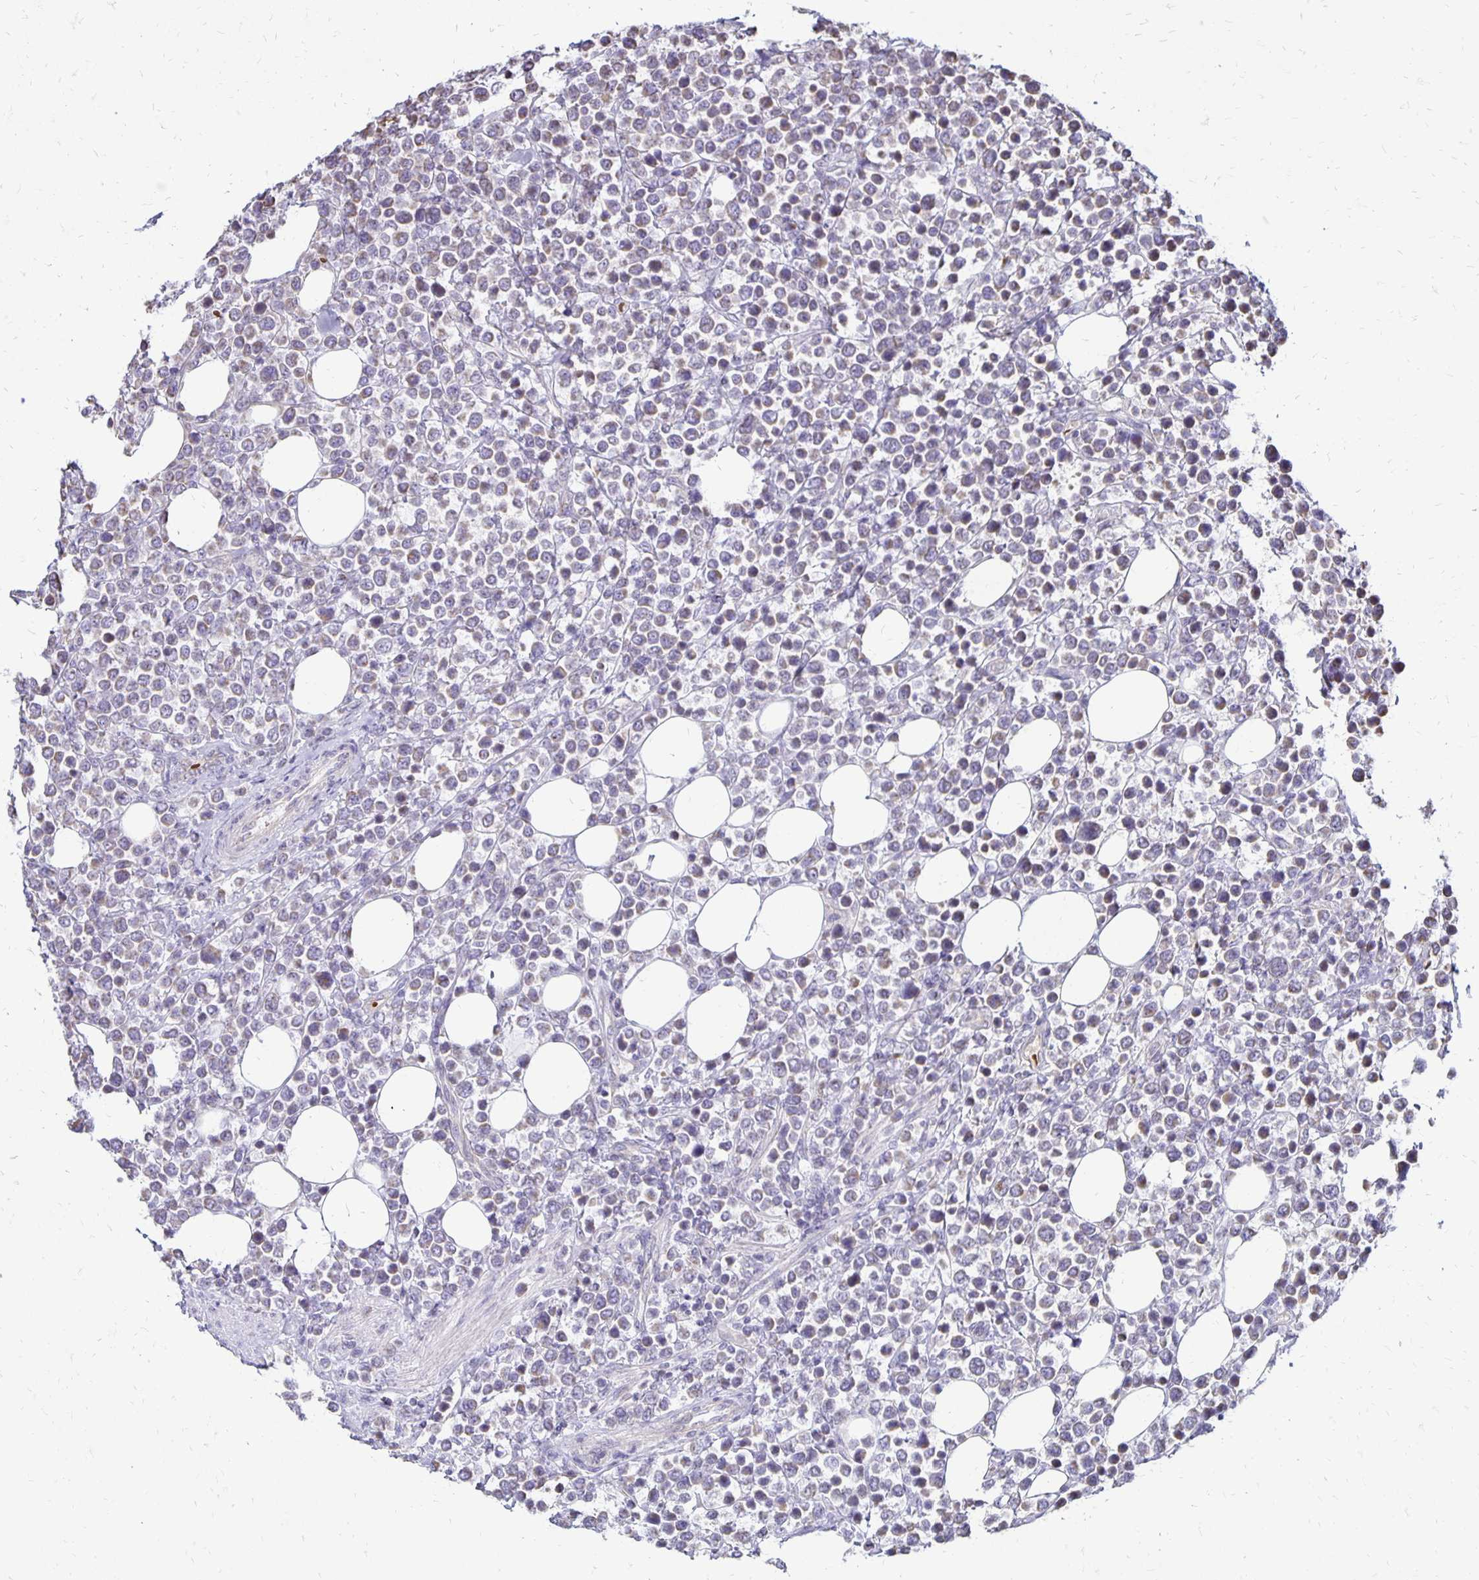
{"staining": {"intensity": "negative", "quantity": "none", "location": "none"}, "tissue": "lymphoma", "cell_type": "Tumor cells", "image_type": "cancer", "snomed": [{"axis": "morphology", "description": "Malignant lymphoma, non-Hodgkin's type, High grade"}, {"axis": "topography", "description": "Soft tissue"}], "caption": "This is an immunohistochemistry photomicrograph of human lymphoma. There is no positivity in tumor cells.", "gene": "FN3K", "patient": {"sex": "female", "age": 56}}